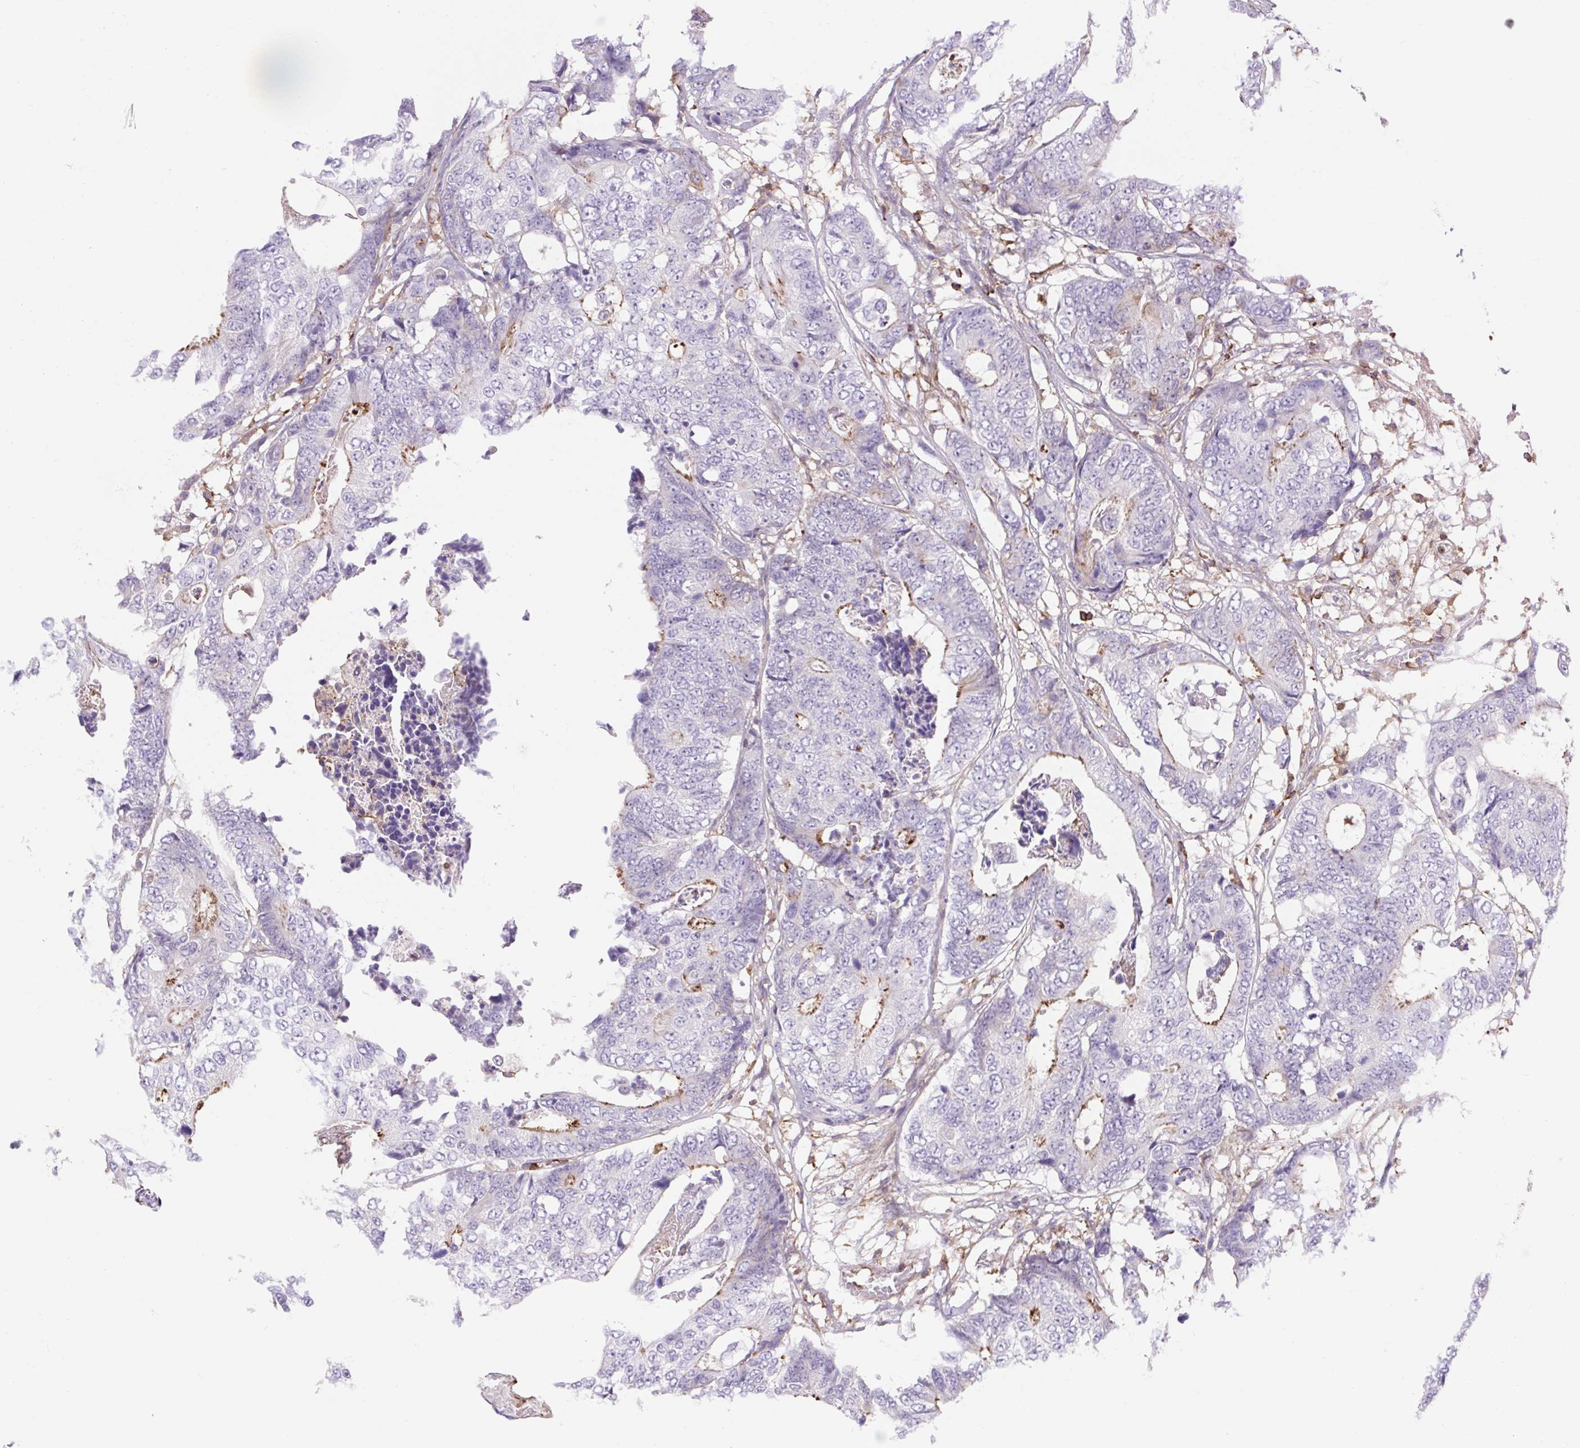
{"staining": {"intensity": "moderate", "quantity": "<25%", "location": "cytoplasmic/membranous"}, "tissue": "colorectal cancer", "cell_type": "Tumor cells", "image_type": "cancer", "snomed": [{"axis": "morphology", "description": "Adenocarcinoma, NOS"}, {"axis": "topography", "description": "Colon"}], "caption": "High-magnification brightfield microscopy of colorectal adenocarcinoma stained with DAB (3,3'-diaminobenzidine) (brown) and counterstained with hematoxylin (blue). tumor cells exhibit moderate cytoplasmic/membranous positivity is present in about<25% of cells.", "gene": "TPRG1", "patient": {"sex": "female", "age": 48}}